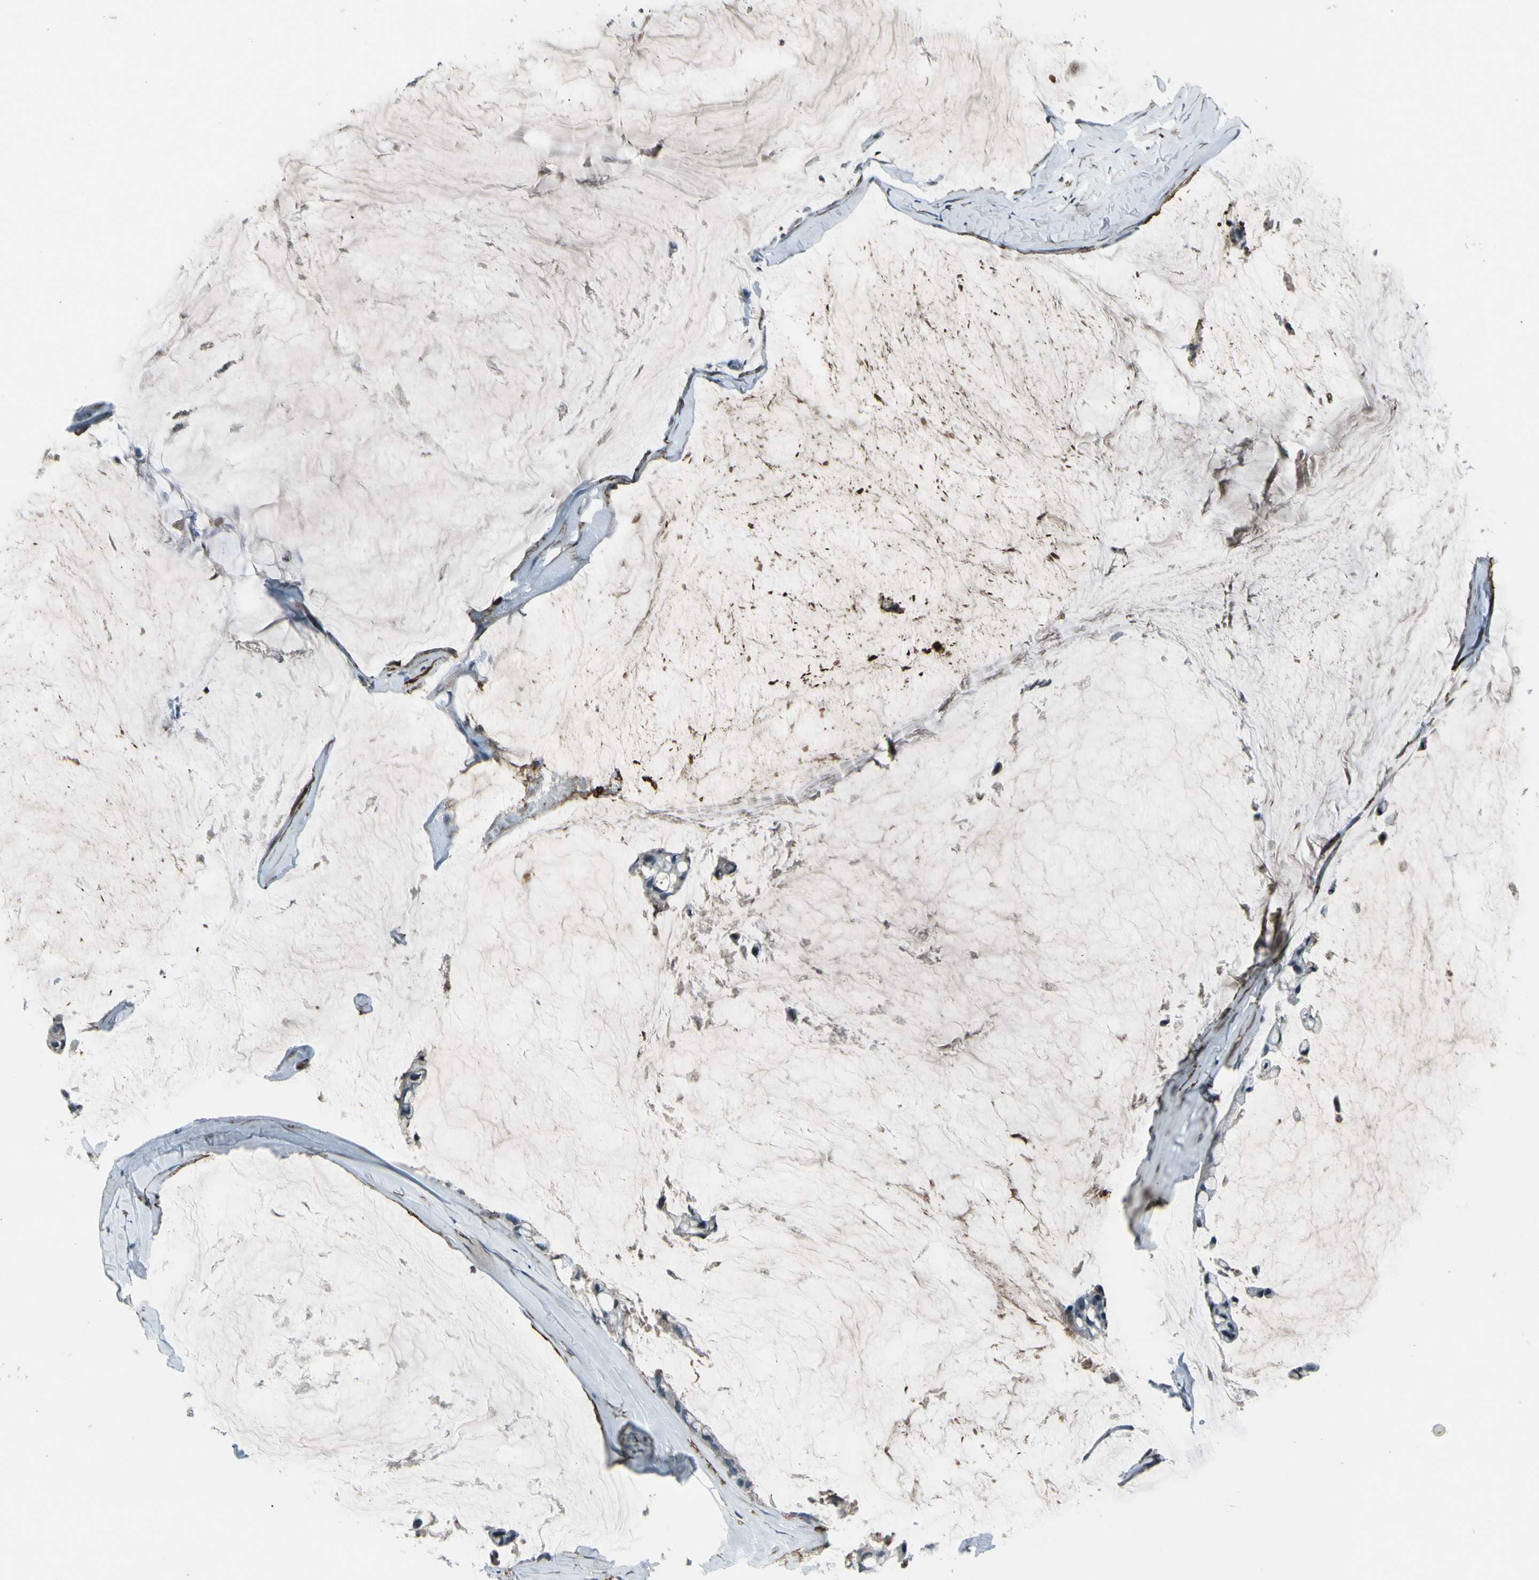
{"staining": {"intensity": "negative", "quantity": "none", "location": "none"}, "tissue": "ovarian cancer", "cell_type": "Tumor cells", "image_type": "cancer", "snomed": [{"axis": "morphology", "description": "Cystadenocarcinoma, mucinous, NOS"}, {"axis": "topography", "description": "Ovary"}], "caption": "Histopathology image shows no protein expression in tumor cells of ovarian cancer tissue. The staining was performed using DAB to visualize the protein expression in brown, while the nuclei were stained in blue with hematoxylin (Magnification: 20x).", "gene": "PDPN", "patient": {"sex": "female", "age": 39}}